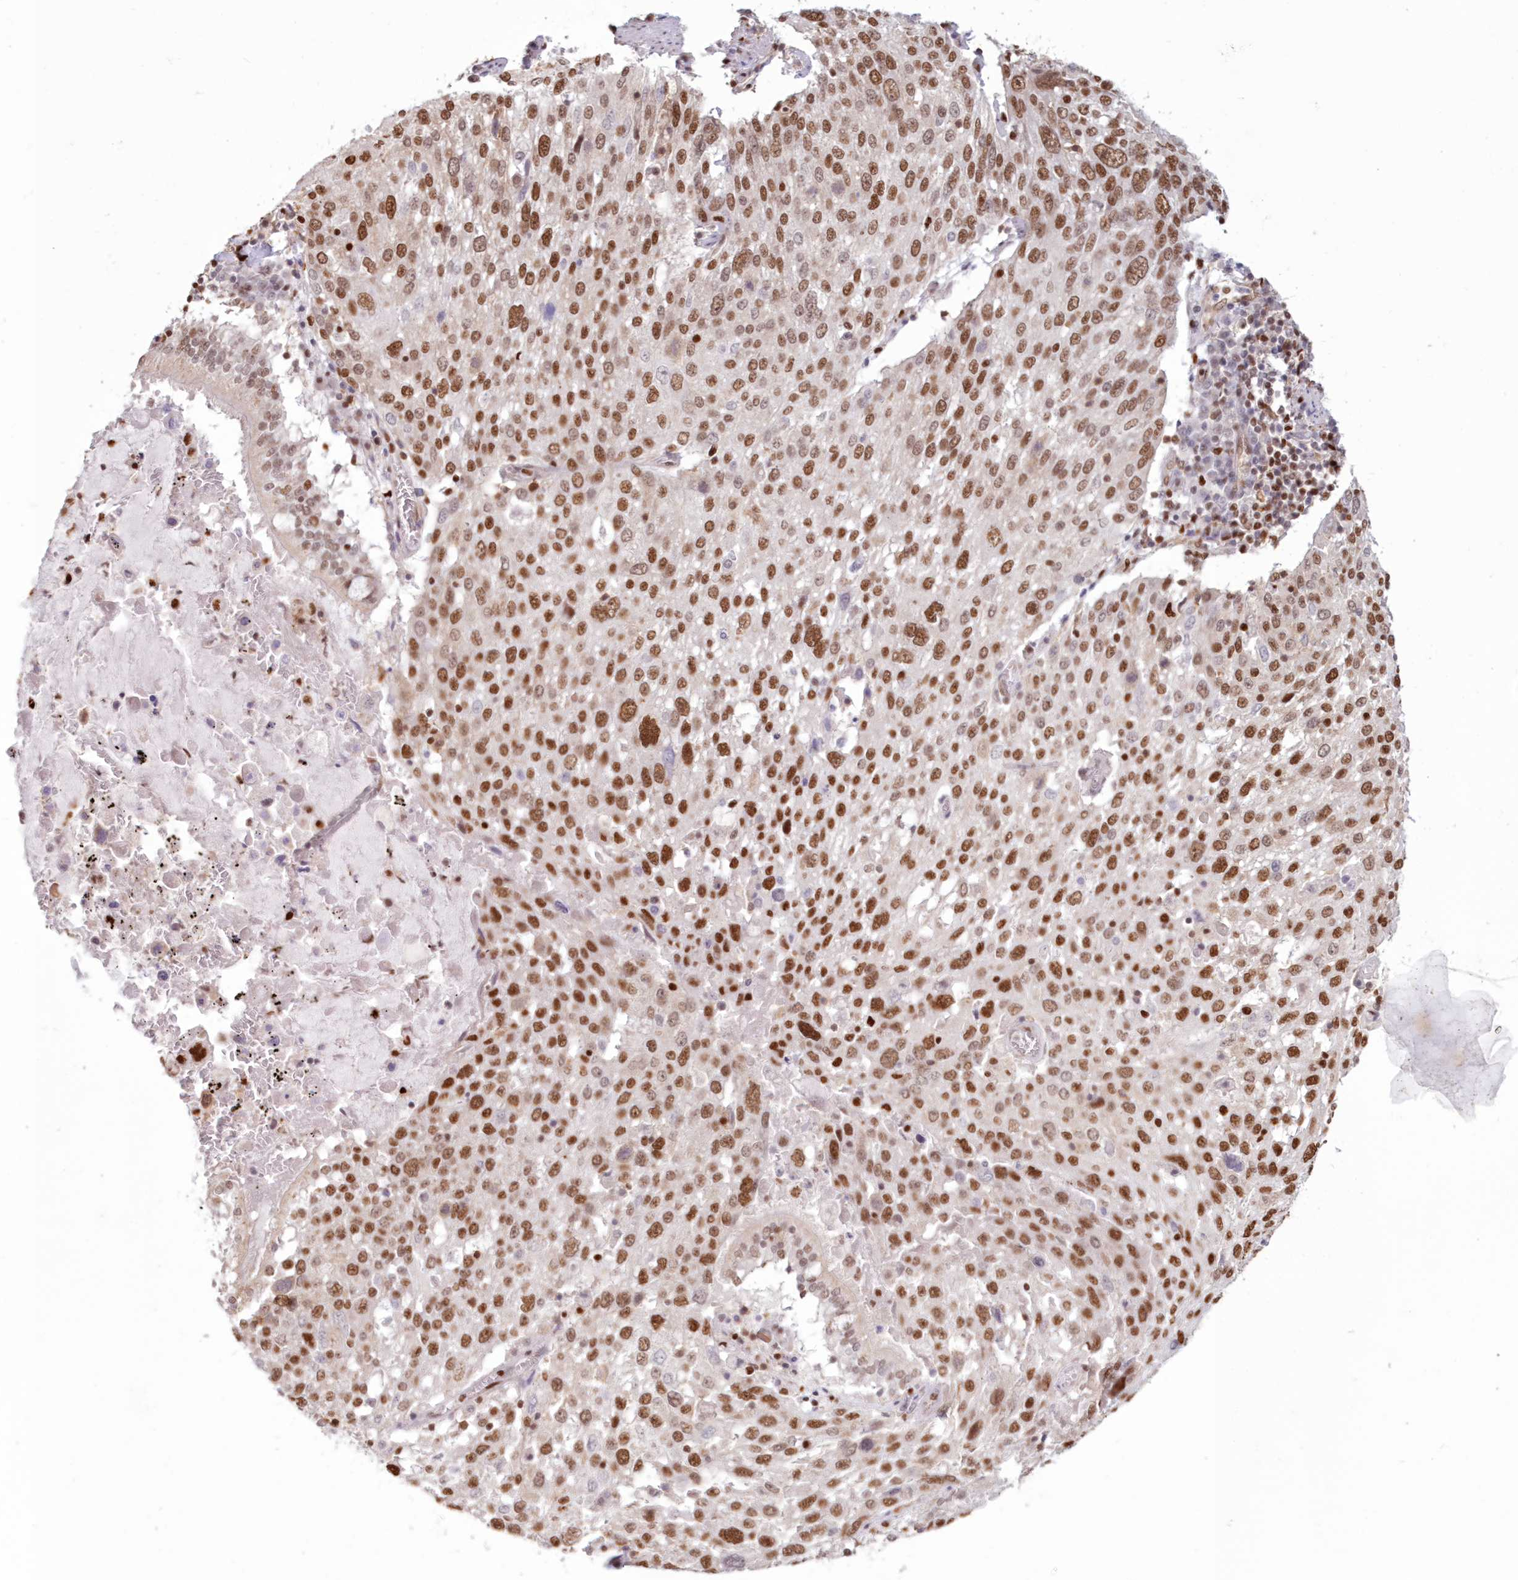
{"staining": {"intensity": "moderate", "quantity": ">75%", "location": "nuclear"}, "tissue": "lung cancer", "cell_type": "Tumor cells", "image_type": "cancer", "snomed": [{"axis": "morphology", "description": "Squamous cell carcinoma, NOS"}, {"axis": "topography", "description": "Lung"}], "caption": "About >75% of tumor cells in human lung cancer display moderate nuclear protein staining as visualized by brown immunohistochemical staining.", "gene": "POLR2B", "patient": {"sex": "male", "age": 65}}